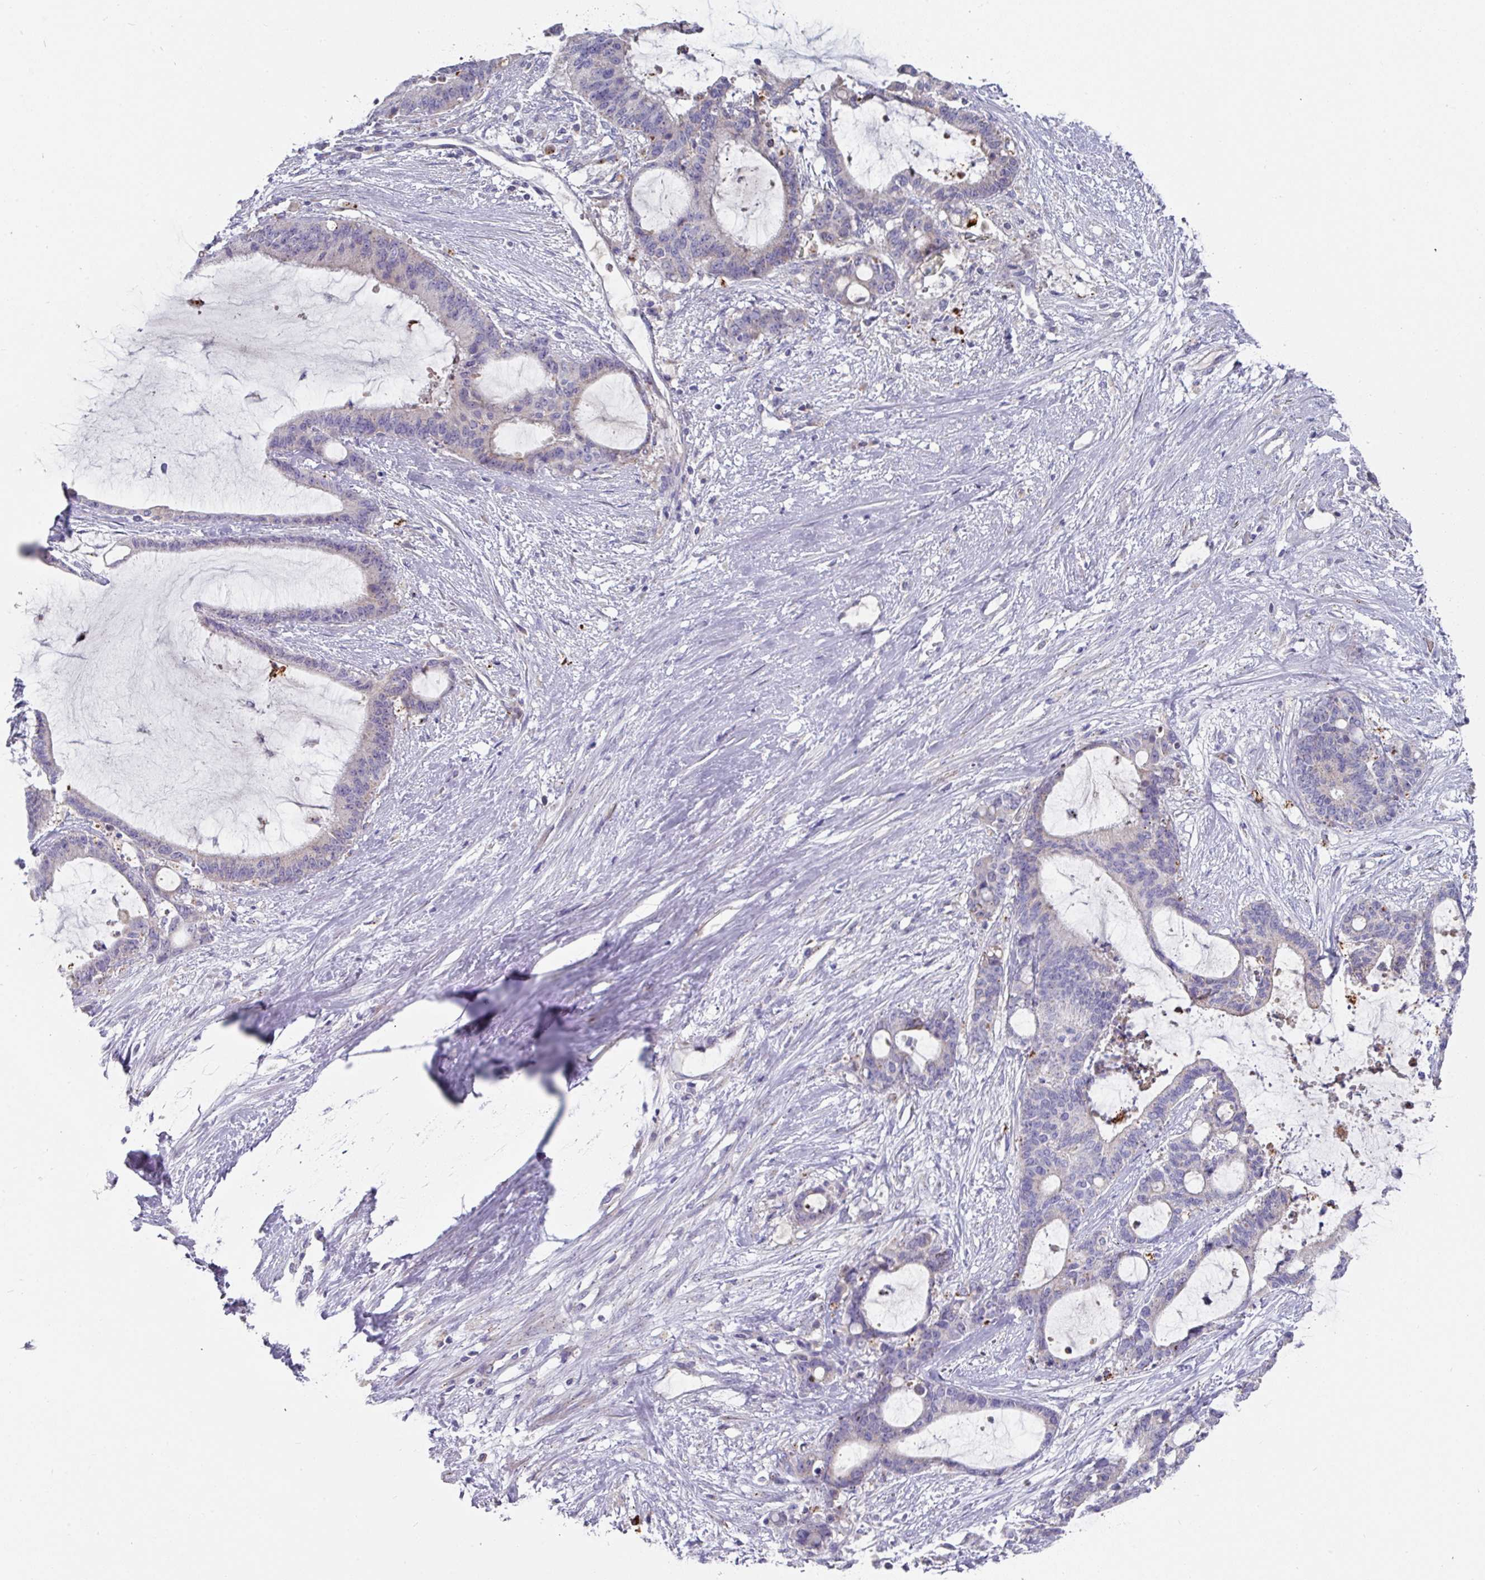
{"staining": {"intensity": "negative", "quantity": "none", "location": "none"}, "tissue": "liver cancer", "cell_type": "Tumor cells", "image_type": "cancer", "snomed": [{"axis": "morphology", "description": "Normal tissue, NOS"}, {"axis": "morphology", "description": "Cholangiocarcinoma"}, {"axis": "topography", "description": "Liver"}, {"axis": "topography", "description": "Peripheral nerve tissue"}], "caption": "Immunohistochemical staining of human liver cancer (cholangiocarcinoma) demonstrates no significant expression in tumor cells.", "gene": "IL4R", "patient": {"sex": "female", "age": 73}}